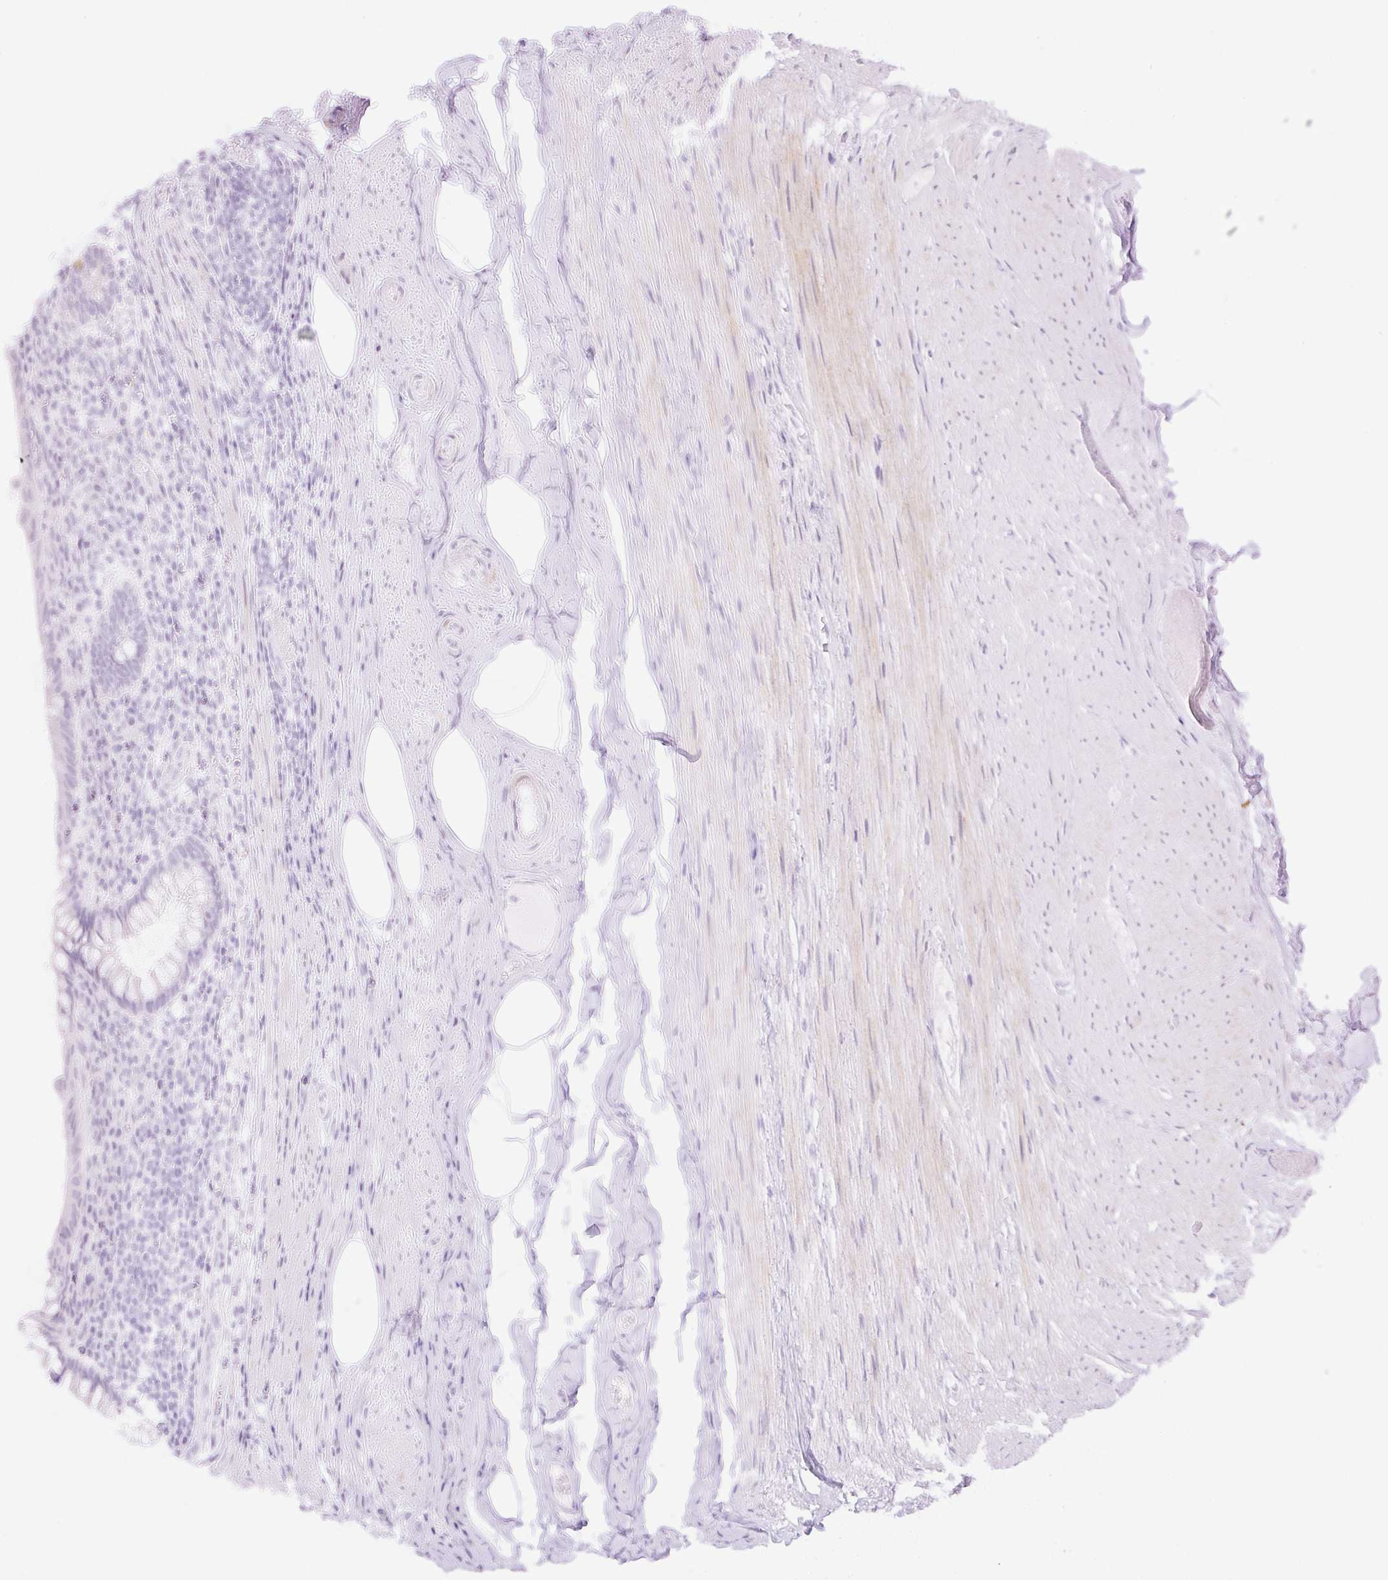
{"staining": {"intensity": "negative", "quantity": "none", "location": "none"}, "tissue": "appendix", "cell_type": "Glandular cells", "image_type": "normal", "snomed": [{"axis": "morphology", "description": "Normal tissue, NOS"}, {"axis": "topography", "description": "Appendix"}], "caption": "High power microscopy image of an IHC photomicrograph of normal appendix, revealing no significant expression in glandular cells.", "gene": "C3orf49", "patient": {"sex": "female", "age": 56}}